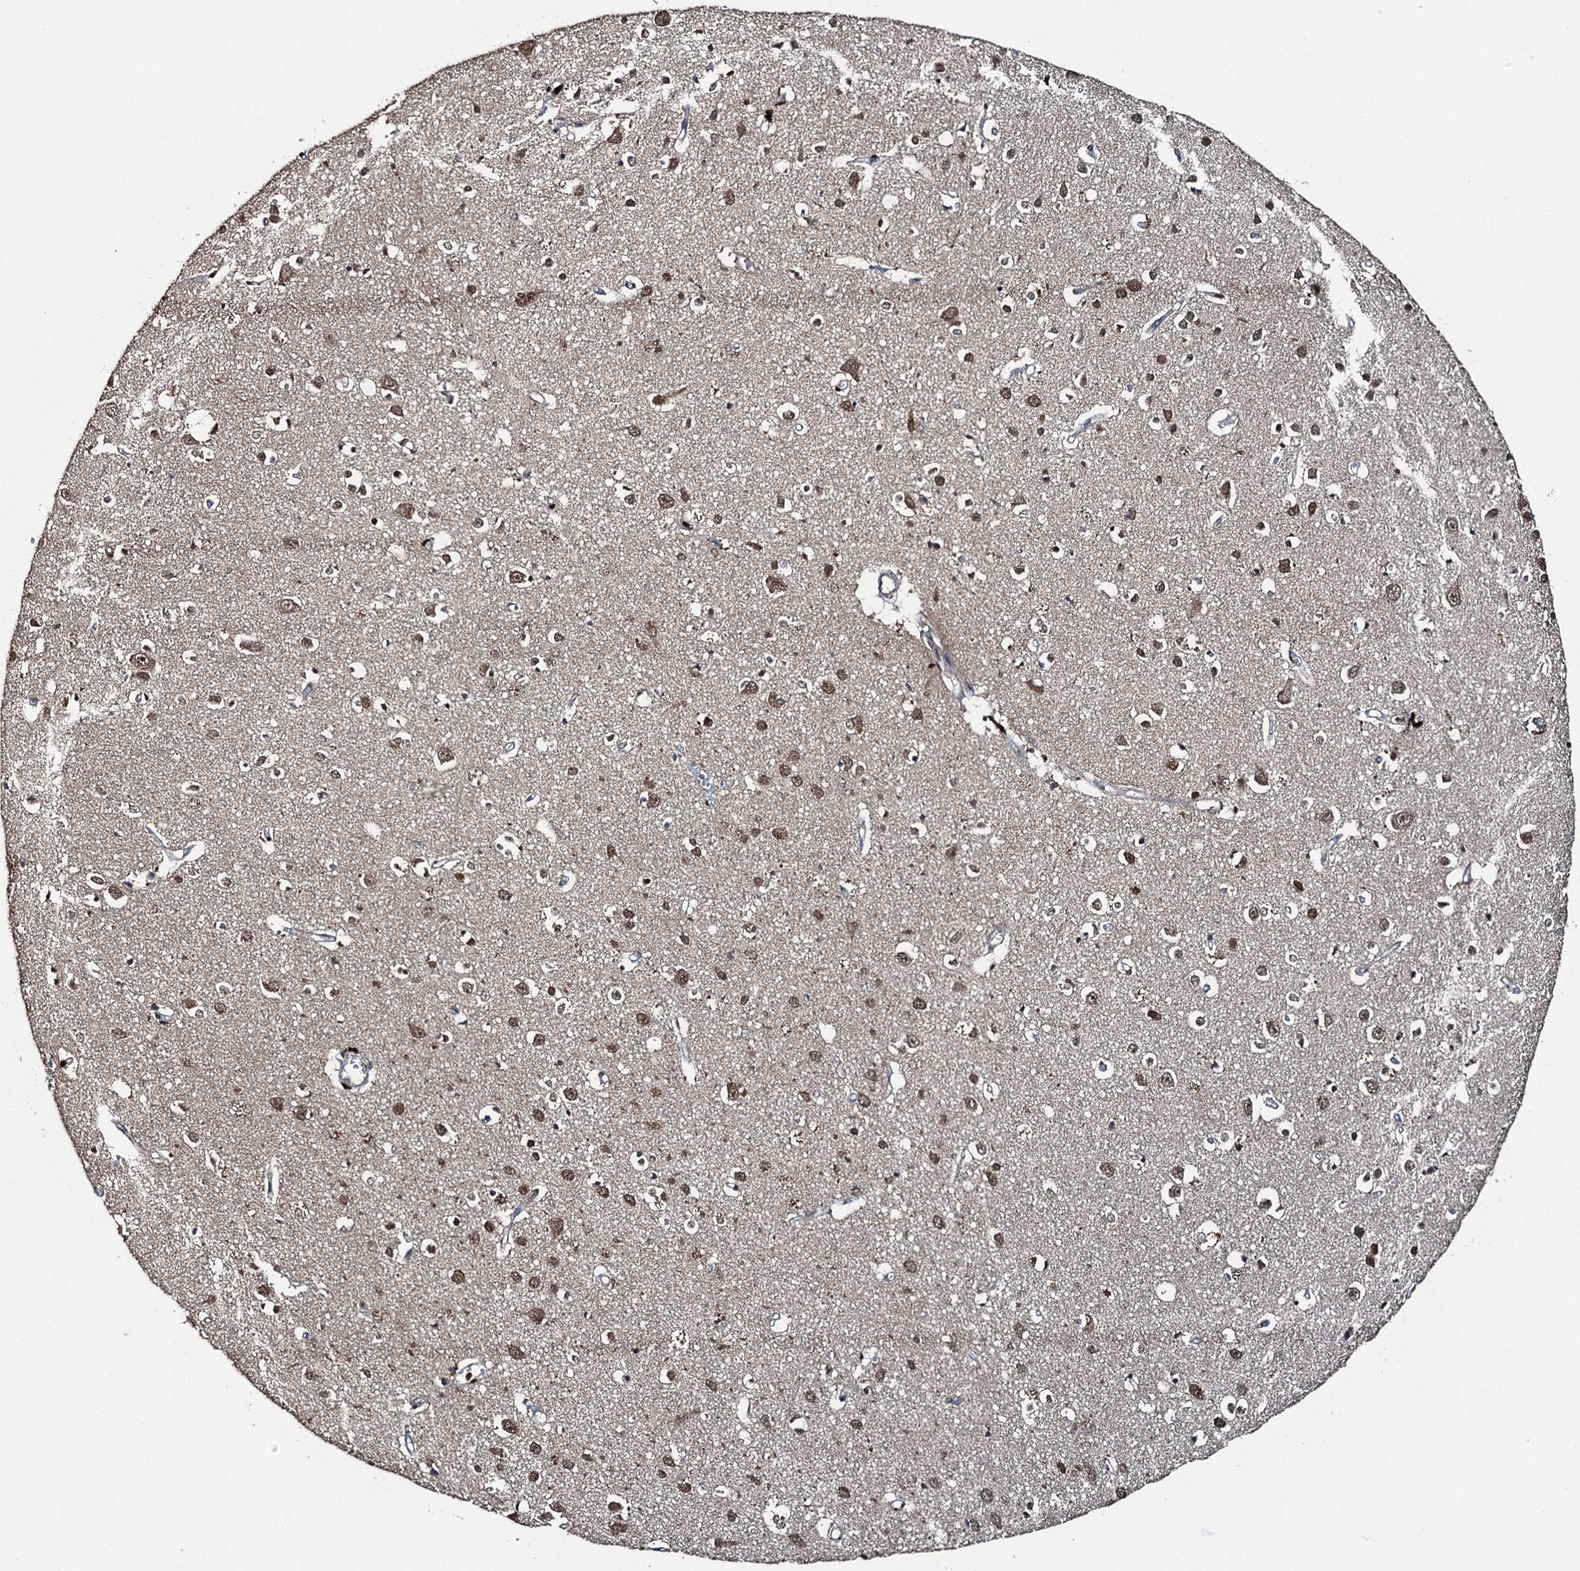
{"staining": {"intensity": "weak", "quantity": ">75%", "location": "cytoplasmic/membranous"}, "tissue": "cerebral cortex", "cell_type": "Endothelial cells", "image_type": "normal", "snomed": [{"axis": "morphology", "description": "Normal tissue, NOS"}, {"axis": "topography", "description": "Cerebral cortex"}], "caption": "Protein positivity by IHC reveals weak cytoplasmic/membranous staining in about >75% of endothelial cells in normal cerebral cortex.", "gene": "UBXN6", "patient": {"sex": "female", "age": 64}}